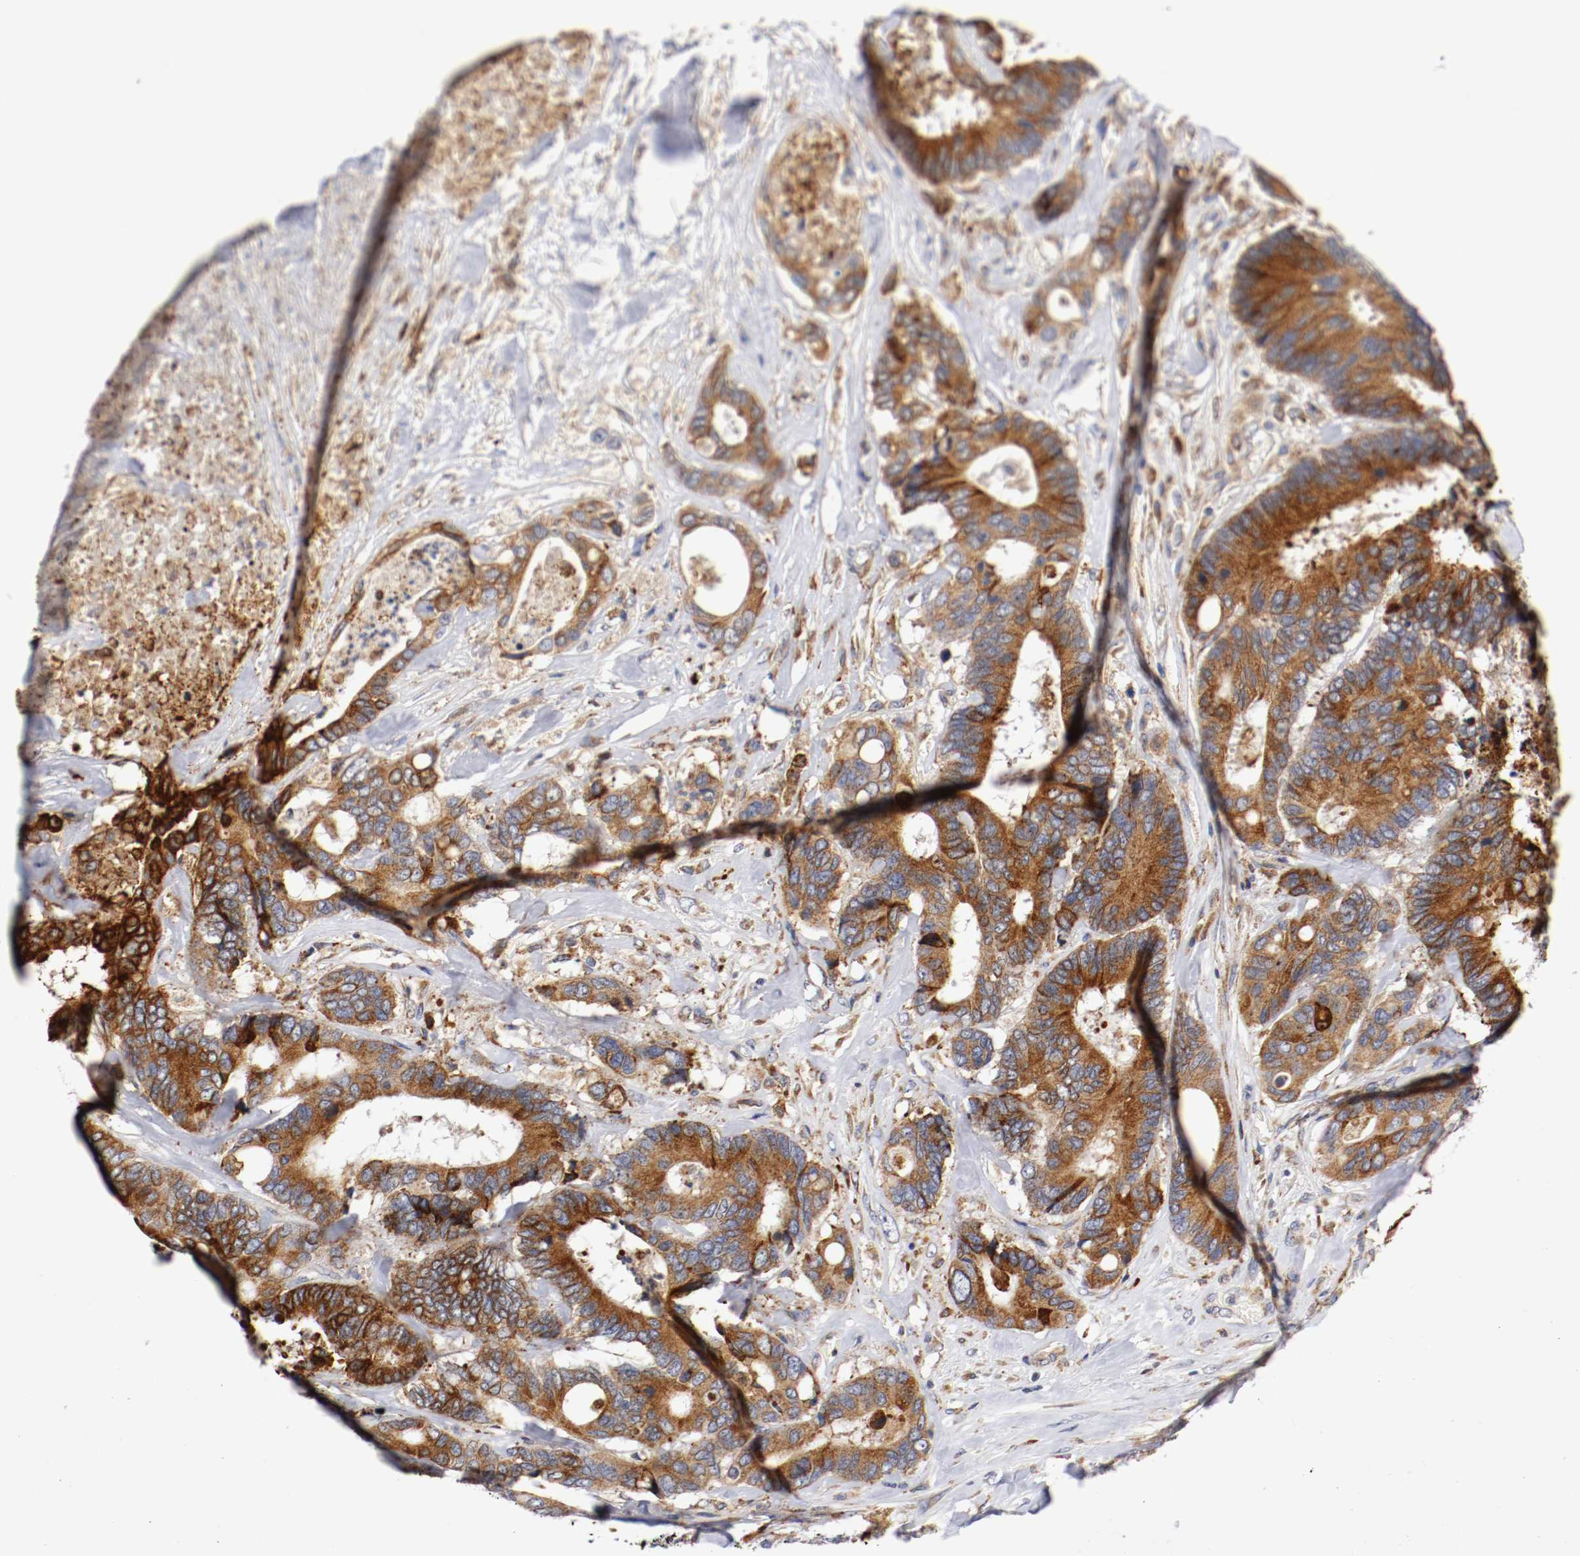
{"staining": {"intensity": "moderate", "quantity": ">75%", "location": "cytoplasmic/membranous"}, "tissue": "colorectal cancer", "cell_type": "Tumor cells", "image_type": "cancer", "snomed": [{"axis": "morphology", "description": "Adenocarcinoma, NOS"}, {"axis": "topography", "description": "Rectum"}], "caption": "Immunohistochemical staining of colorectal adenocarcinoma demonstrates medium levels of moderate cytoplasmic/membranous protein positivity in about >75% of tumor cells. The protein of interest is stained brown, and the nuclei are stained in blue (DAB (3,3'-diaminobenzidine) IHC with brightfield microscopy, high magnification).", "gene": "TRAF2", "patient": {"sex": "male", "age": 55}}